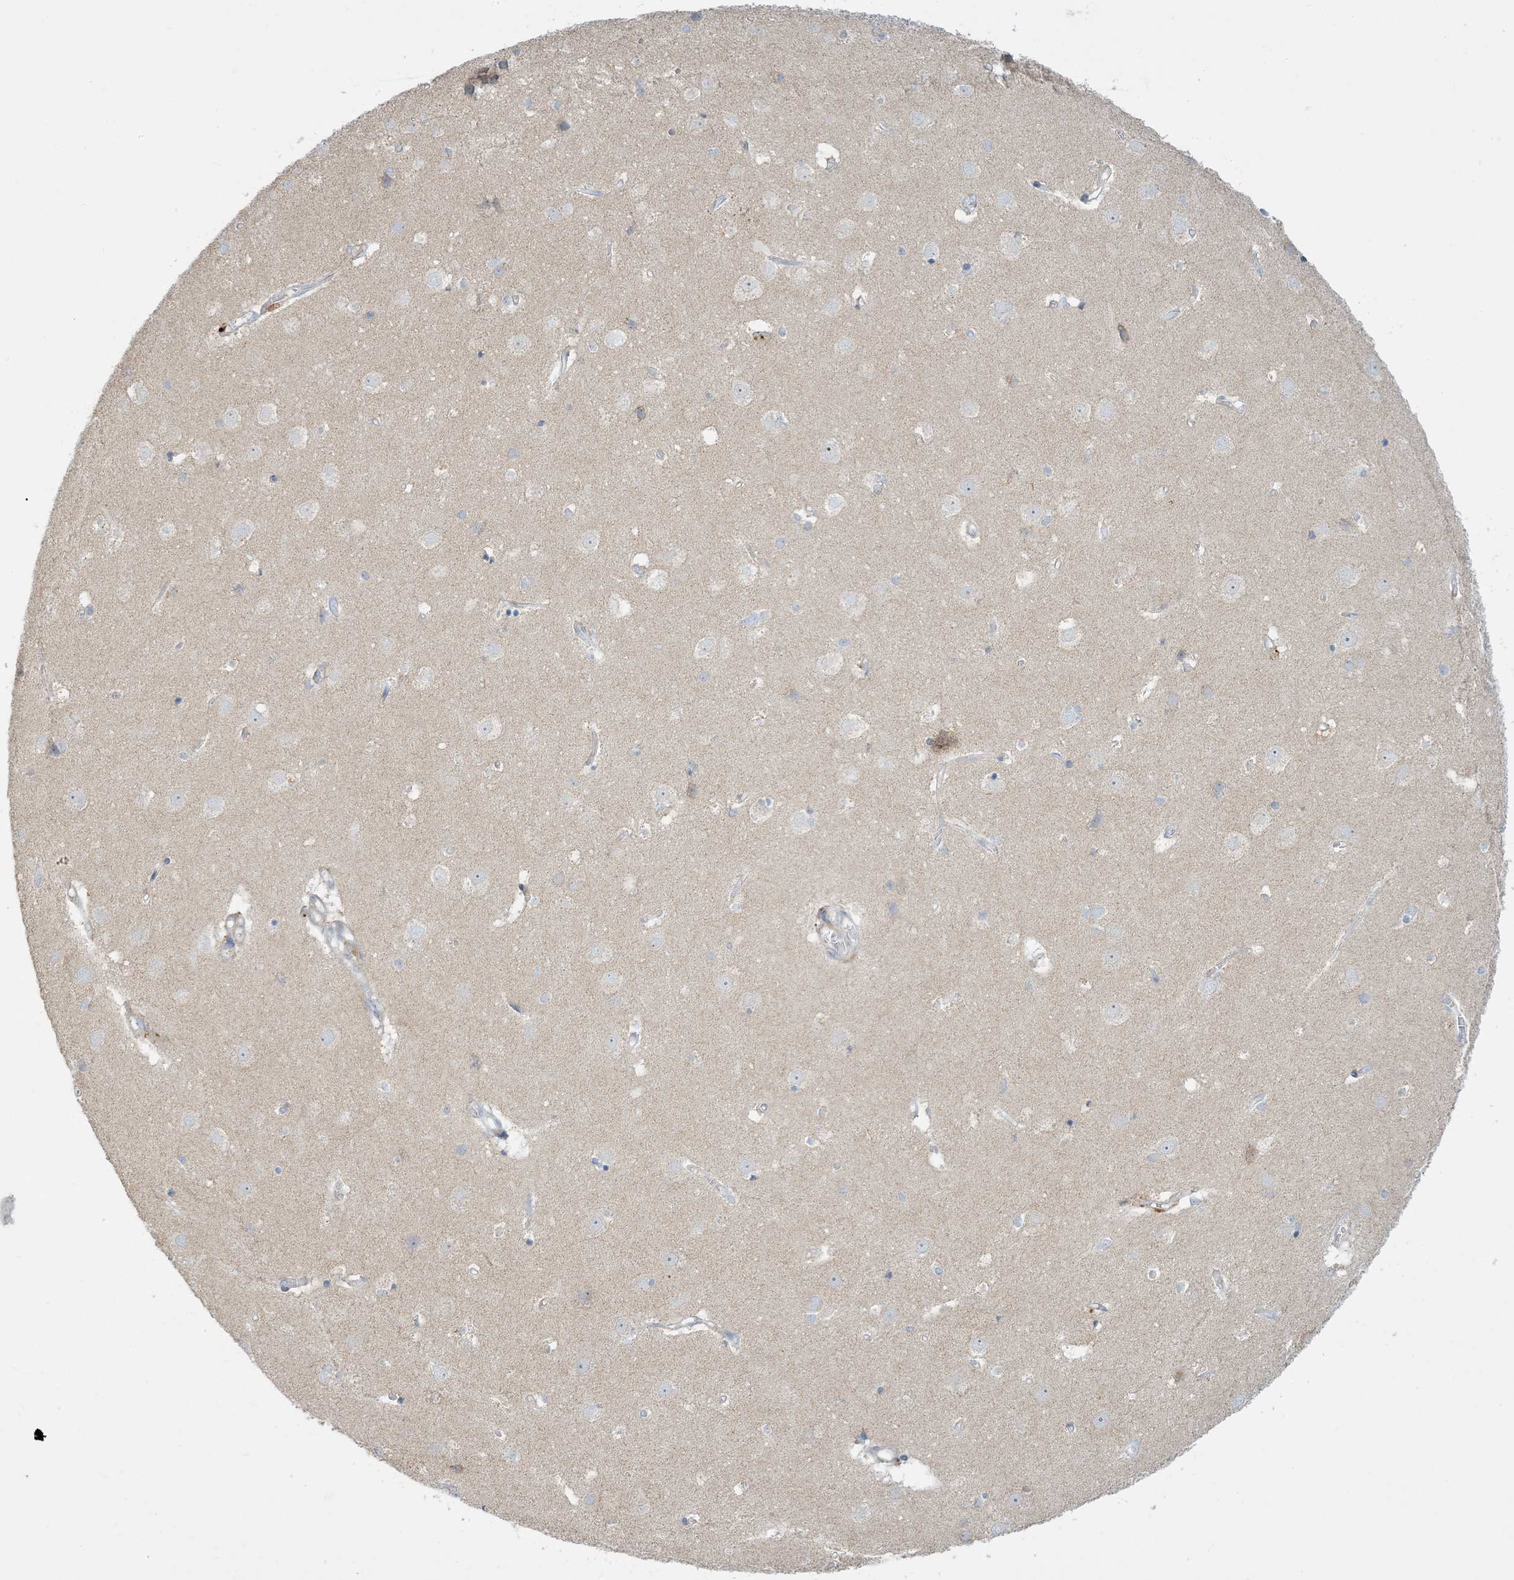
{"staining": {"intensity": "negative", "quantity": "none", "location": "none"}, "tissue": "cerebral cortex", "cell_type": "Endothelial cells", "image_type": "normal", "snomed": [{"axis": "morphology", "description": "Normal tissue, NOS"}, {"axis": "topography", "description": "Cerebral cortex"}], "caption": "Immunohistochemical staining of benign cerebral cortex exhibits no significant staining in endothelial cells. (DAB (3,3'-diaminobenzidine) IHC, high magnification).", "gene": "LTN1", "patient": {"sex": "male", "age": 54}}